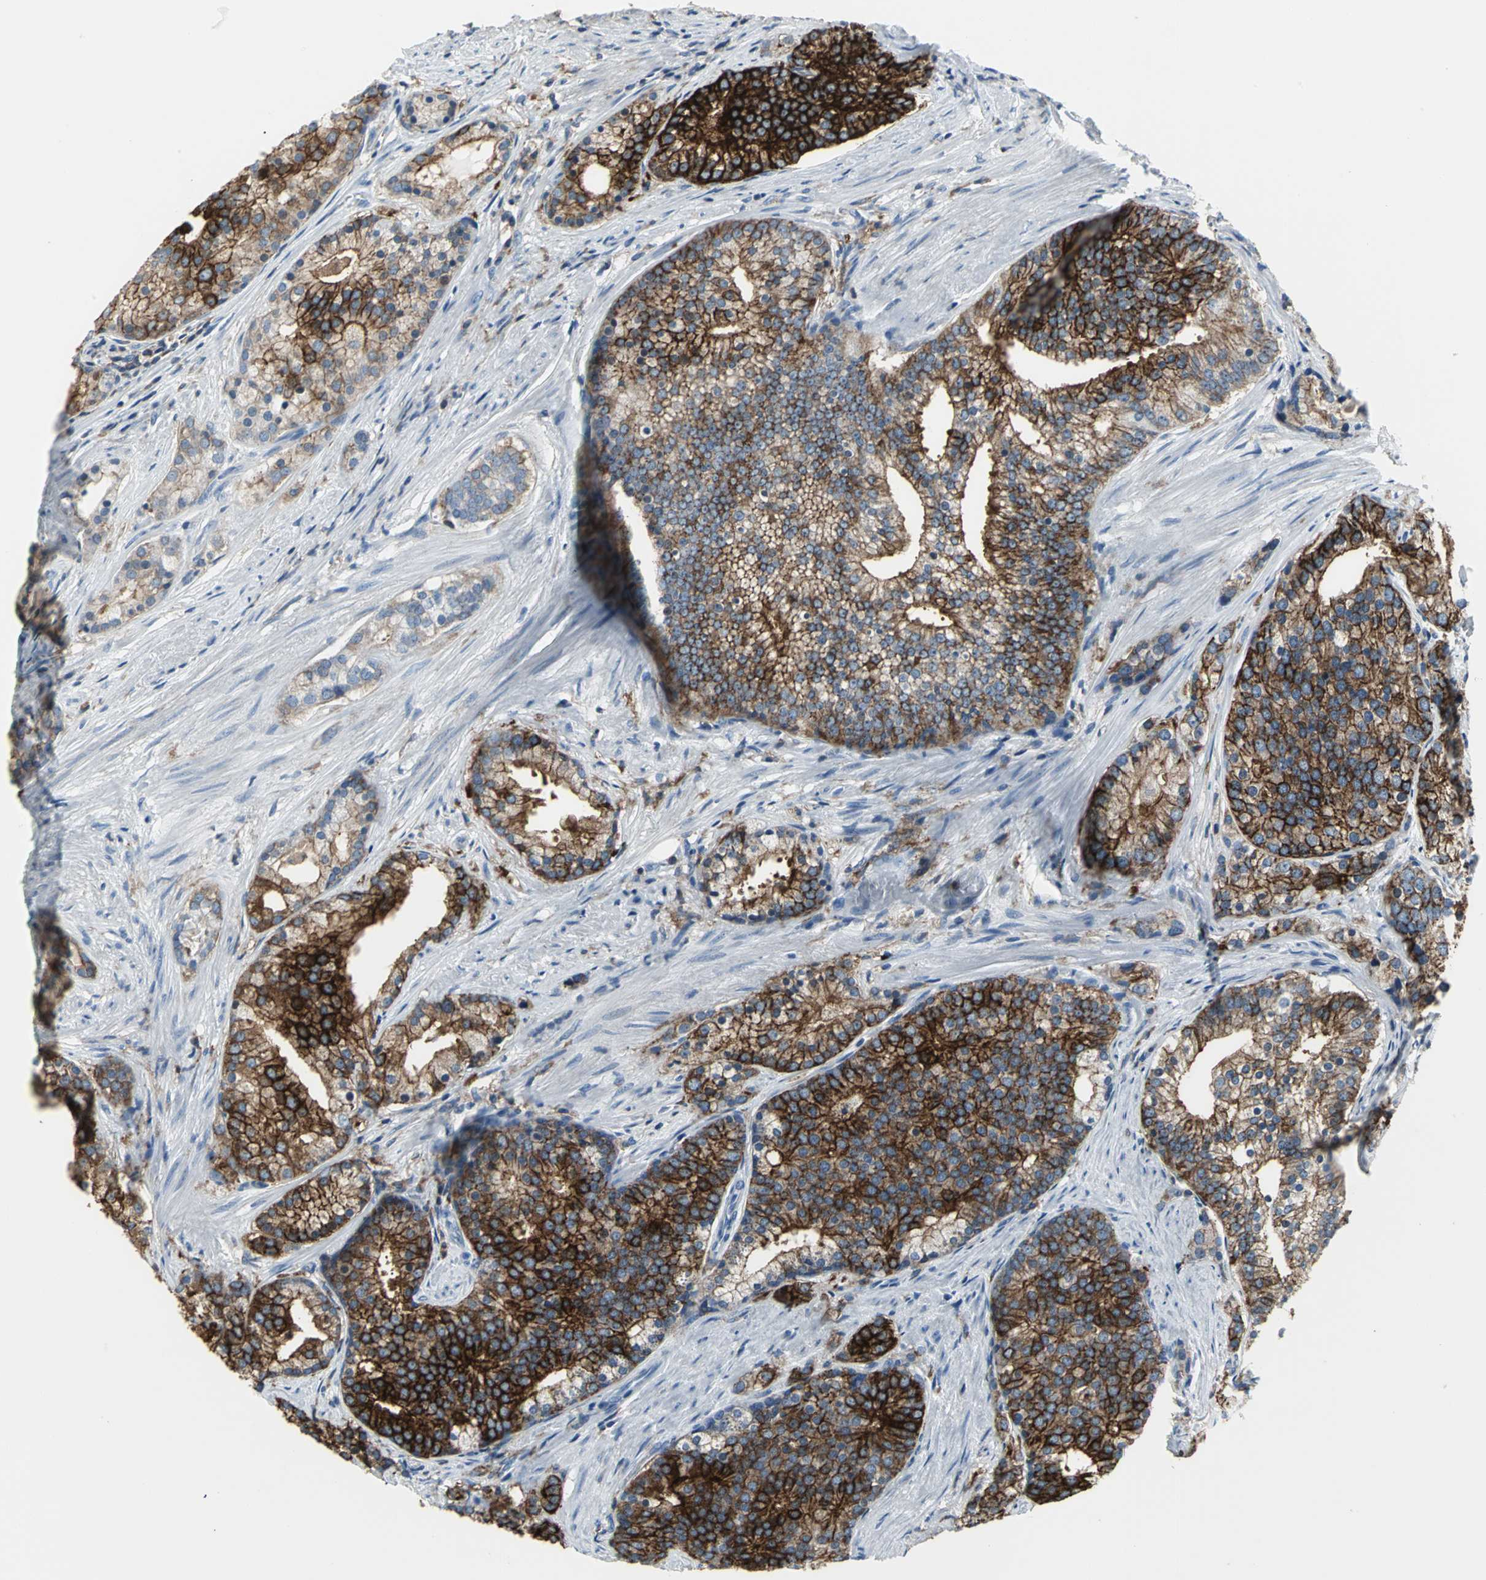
{"staining": {"intensity": "strong", "quantity": ">75%", "location": "cytoplasmic/membranous"}, "tissue": "prostate cancer", "cell_type": "Tumor cells", "image_type": "cancer", "snomed": [{"axis": "morphology", "description": "Adenocarcinoma, Low grade"}, {"axis": "topography", "description": "Prostate"}], "caption": "Strong cytoplasmic/membranous expression for a protein is appreciated in approximately >75% of tumor cells of prostate cancer (low-grade adenocarcinoma) using immunohistochemistry.", "gene": "IQGAP2", "patient": {"sex": "male", "age": 71}}